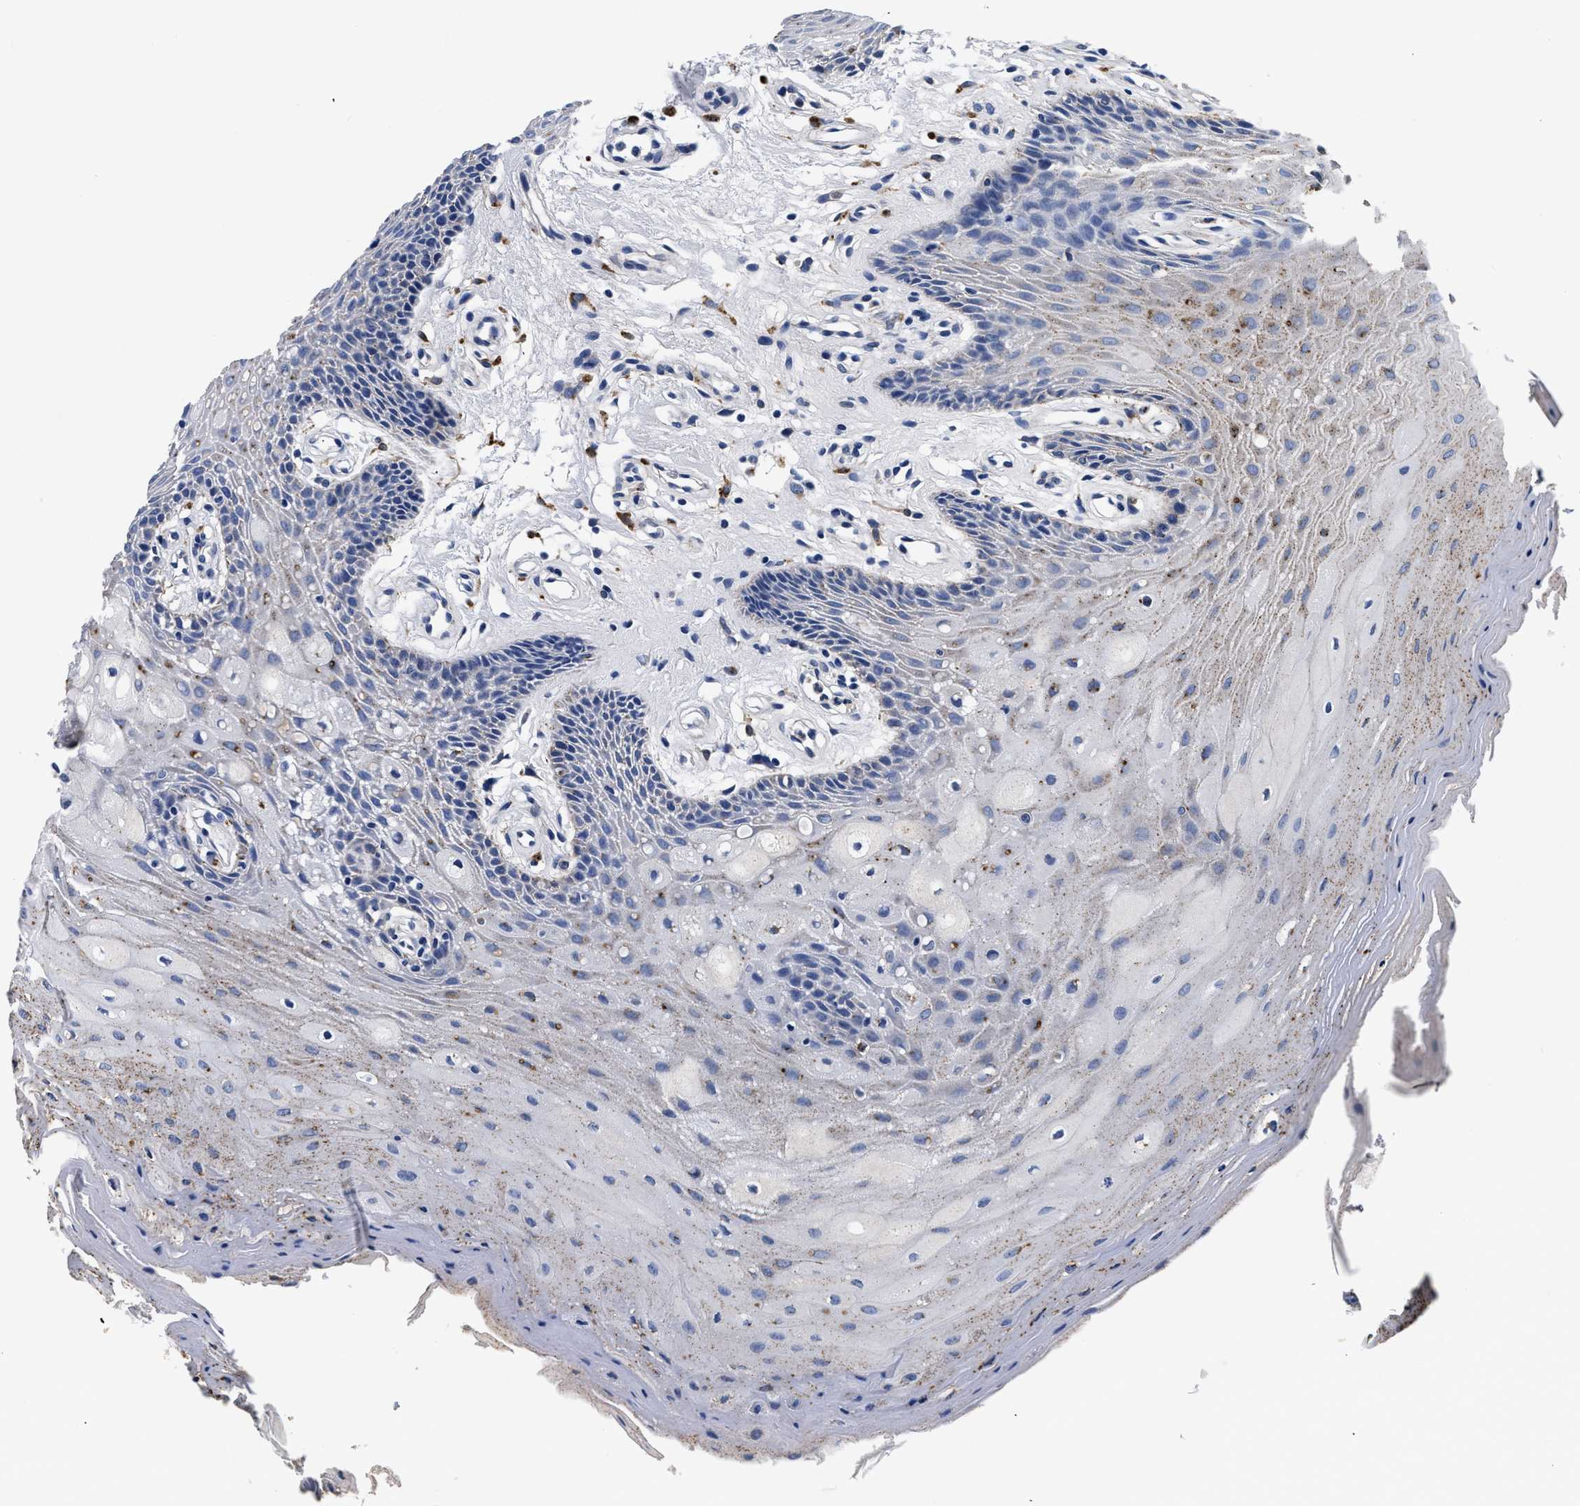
{"staining": {"intensity": "moderate", "quantity": "<25%", "location": "cytoplasmic/membranous"}, "tissue": "oral mucosa", "cell_type": "Squamous epithelial cells", "image_type": "normal", "snomed": [{"axis": "morphology", "description": "Normal tissue, NOS"}, {"axis": "morphology", "description": "Squamous cell carcinoma, NOS"}, {"axis": "topography", "description": "Oral tissue"}, {"axis": "topography", "description": "Head-Neck"}], "caption": "Immunohistochemistry (DAB) staining of benign oral mucosa reveals moderate cytoplasmic/membranous protein positivity in approximately <25% of squamous epithelial cells.", "gene": "GRN", "patient": {"sex": "male", "age": 71}}